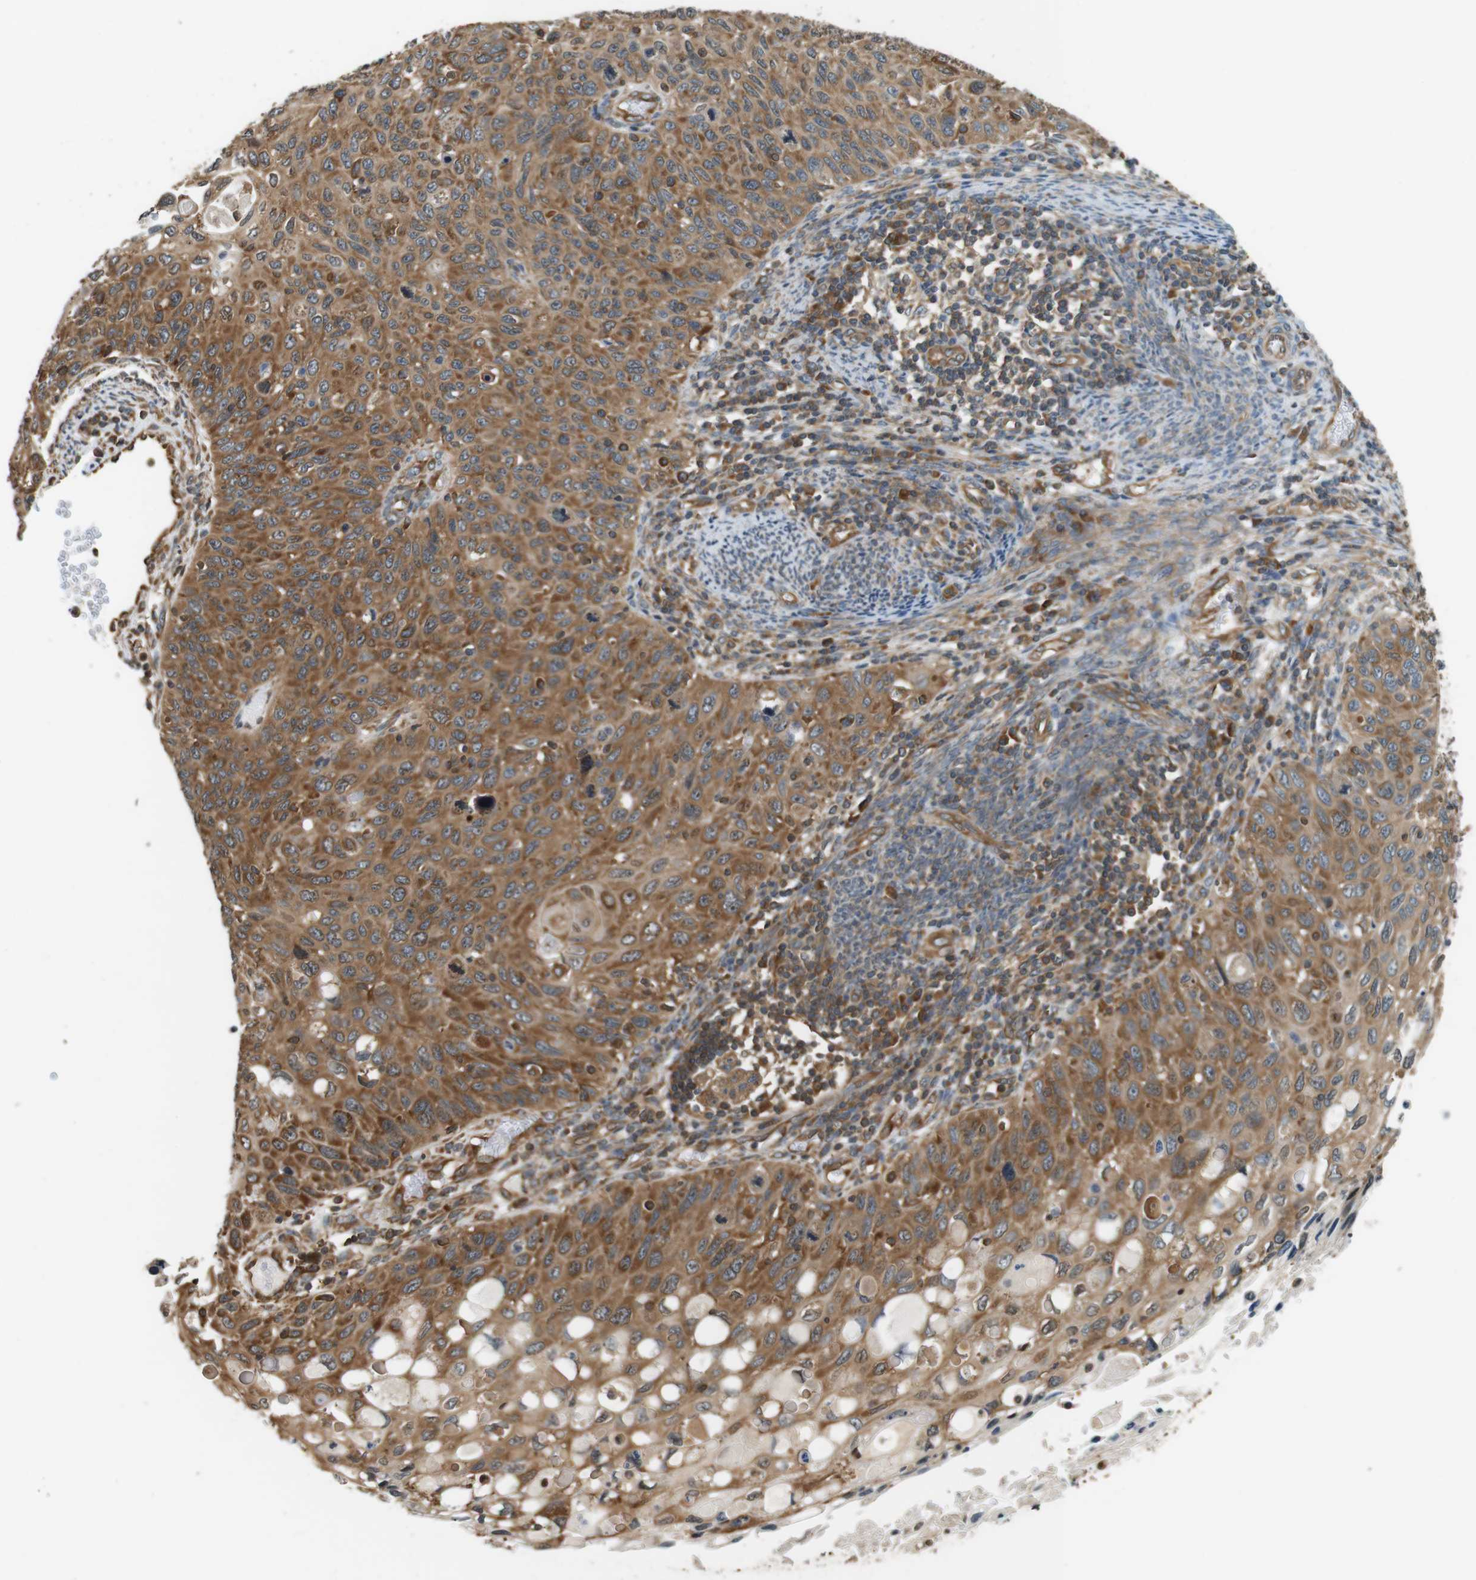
{"staining": {"intensity": "moderate", "quantity": ">75%", "location": "cytoplasmic/membranous"}, "tissue": "cervical cancer", "cell_type": "Tumor cells", "image_type": "cancer", "snomed": [{"axis": "morphology", "description": "Squamous cell carcinoma, NOS"}, {"axis": "topography", "description": "Cervix"}], "caption": "High-power microscopy captured an immunohistochemistry micrograph of squamous cell carcinoma (cervical), revealing moderate cytoplasmic/membranous positivity in about >75% of tumor cells.", "gene": "PA2G4", "patient": {"sex": "female", "age": 70}}